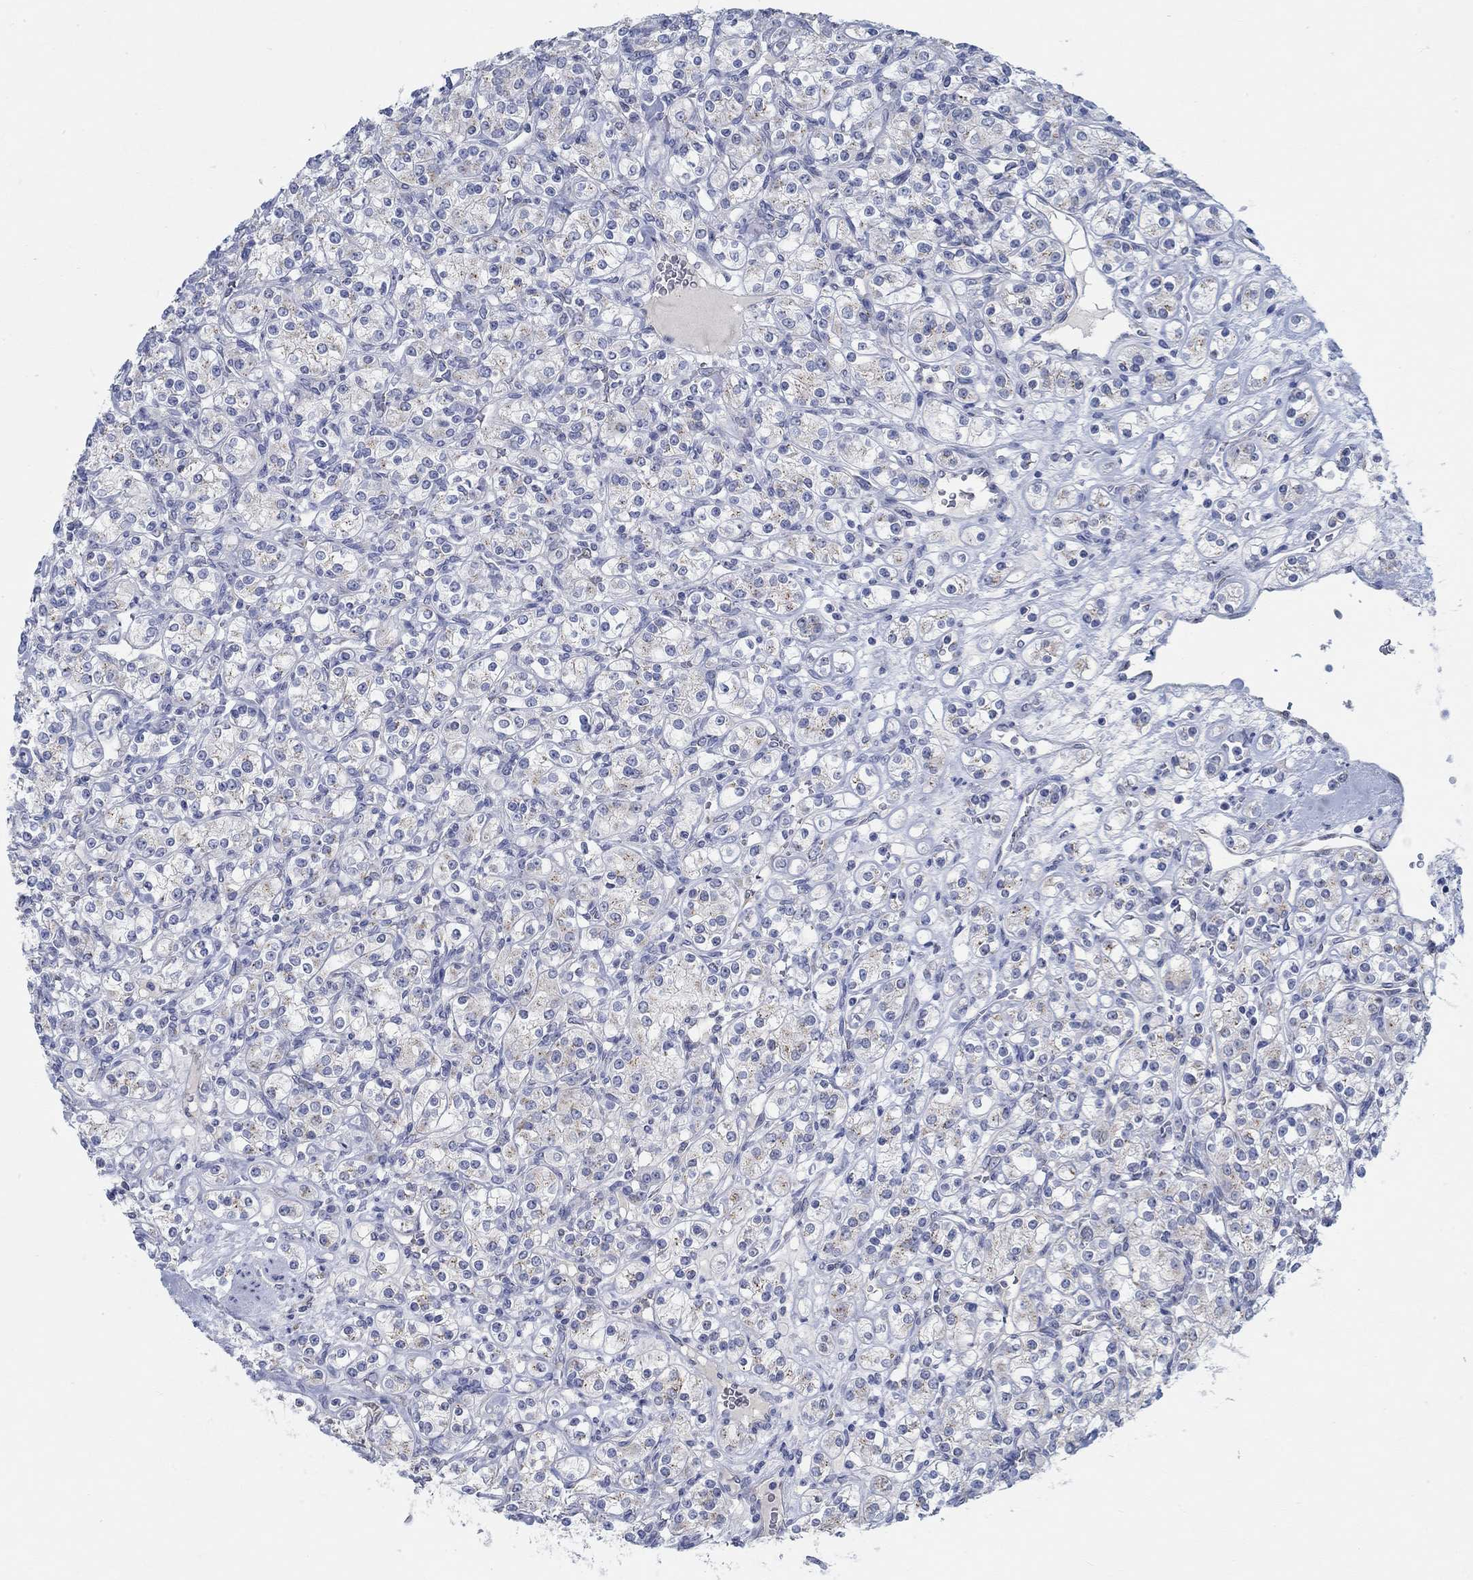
{"staining": {"intensity": "weak", "quantity": "<25%", "location": "cytoplasmic/membranous"}, "tissue": "renal cancer", "cell_type": "Tumor cells", "image_type": "cancer", "snomed": [{"axis": "morphology", "description": "Adenocarcinoma, NOS"}, {"axis": "topography", "description": "Kidney"}], "caption": "The immunohistochemistry micrograph has no significant staining in tumor cells of renal cancer tissue.", "gene": "TEKT4", "patient": {"sex": "male", "age": 77}}